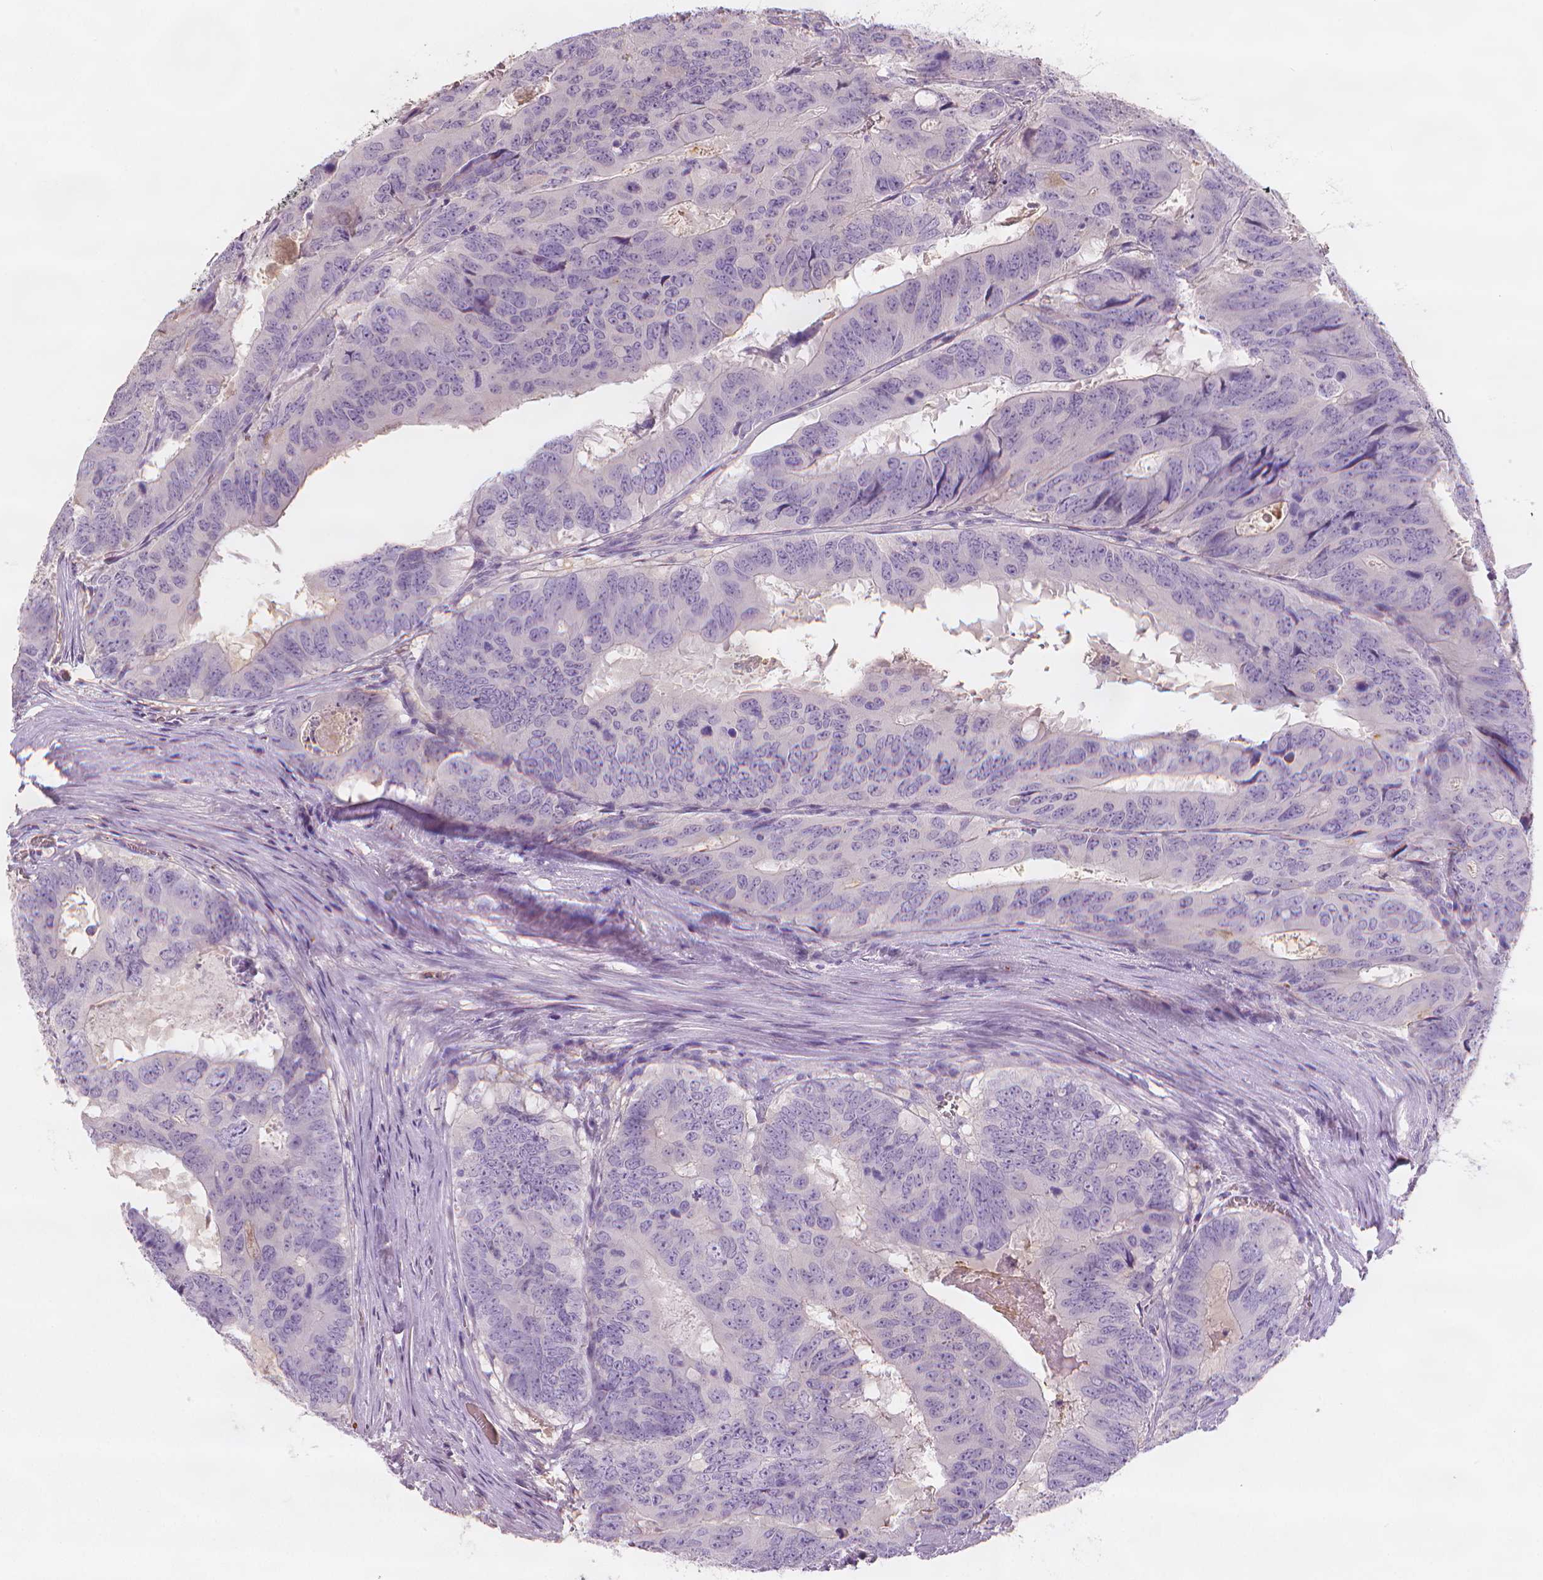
{"staining": {"intensity": "negative", "quantity": "none", "location": "none"}, "tissue": "colorectal cancer", "cell_type": "Tumor cells", "image_type": "cancer", "snomed": [{"axis": "morphology", "description": "Adenocarcinoma, NOS"}, {"axis": "topography", "description": "Colon"}], "caption": "Immunohistochemistry (IHC) micrograph of human adenocarcinoma (colorectal) stained for a protein (brown), which shows no expression in tumor cells.", "gene": "APOA4", "patient": {"sex": "male", "age": 79}}